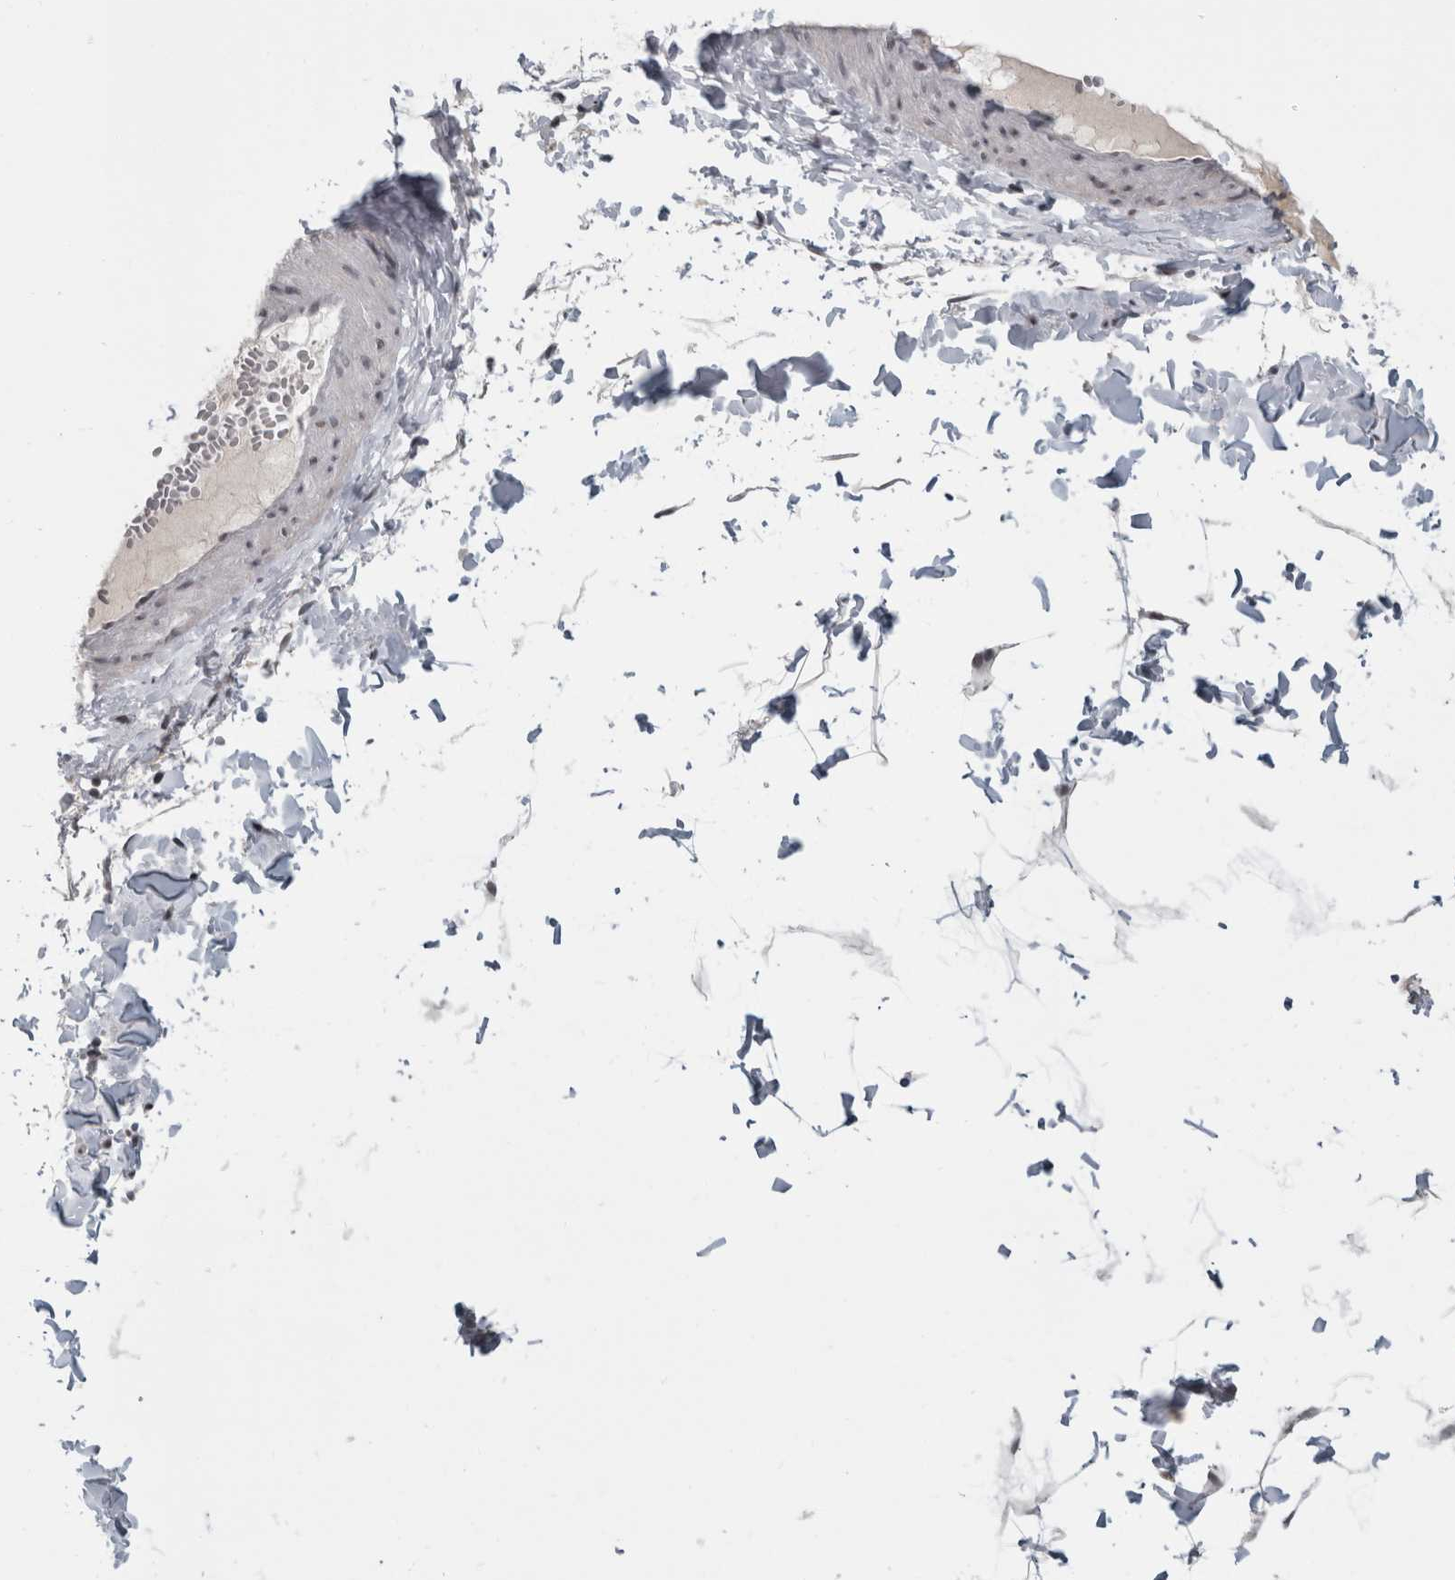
{"staining": {"intensity": "negative", "quantity": "none", "location": "none"}, "tissue": "adipose tissue", "cell_type": "Adipocytes", "image_type": "normal", "snomed": [{"axis": "morphology", "description": "Normal tissue, NOS"}, {"axis": "topography", "description": "Adipose tissue"}, {"axis": "topography", "description": "Vascular tissue"}, {"axis": "topography", "description": "Peripheral nerve tissue"}], "caption": "This micrograph is of normal adipose tissue stained with immunohistochemistry (IHC) to label a protein in brown with the nuclei are counter-stained blue. There is no staining in adipocytes.", "gene": "ARID4B", "patient": {"sex": "male", "age": 25}}